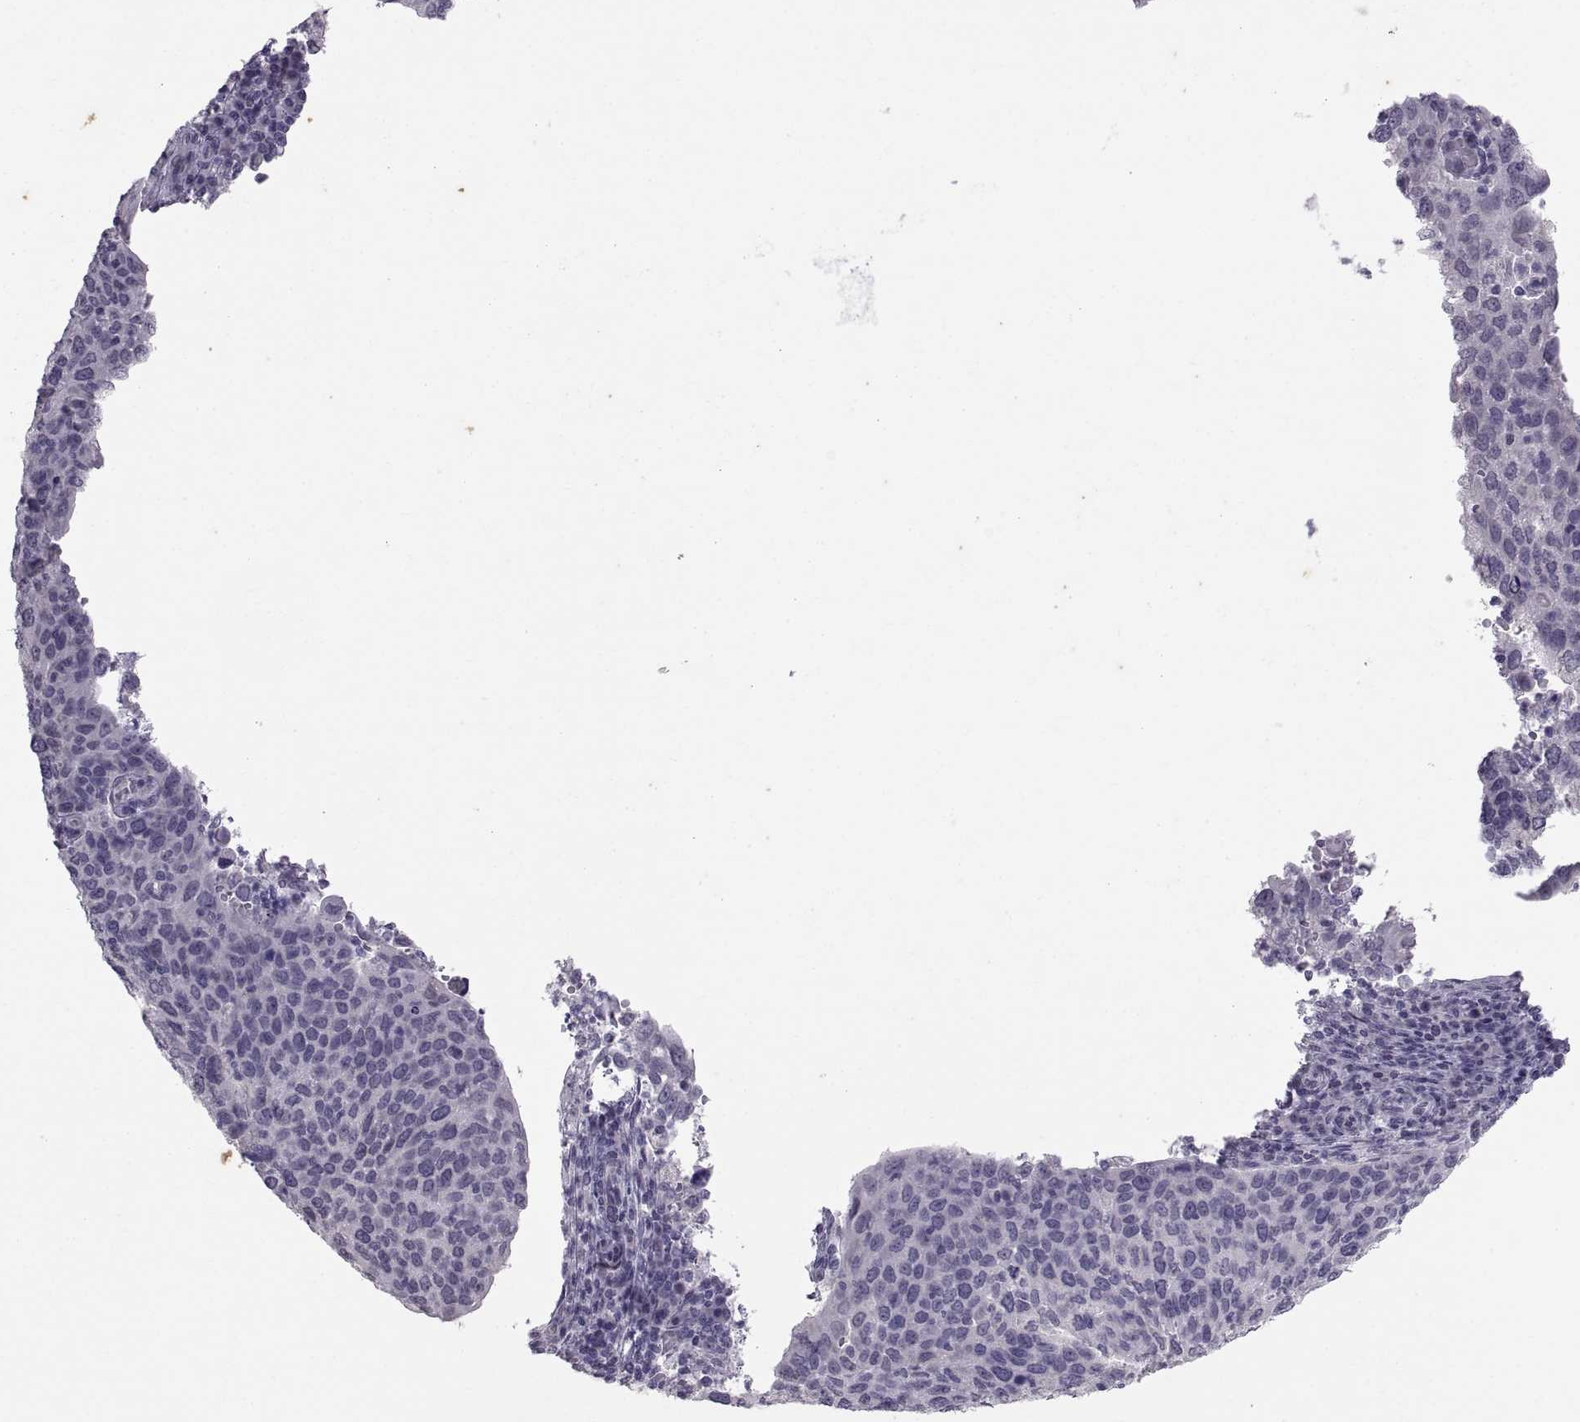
{"staining": {"intensity": "negative", "quantity": "none", "location": "none"}, "tissue": "cervical cancer", "cell_type": "Tumor cells", "image_type": "cancer", "snomed": [{"axis": "morphology", "description": "Squamous cell carcinoma, NOS"}, {"axis": "topography", "description": "Cervix"}], "caption": "Cervical cancer (squamous cell carcinoma) was stained to show a protein in brown. There is no significant expression in tumor cells.", "gene": "KRT77", "patient": {"sex": "female", "age": 54}}